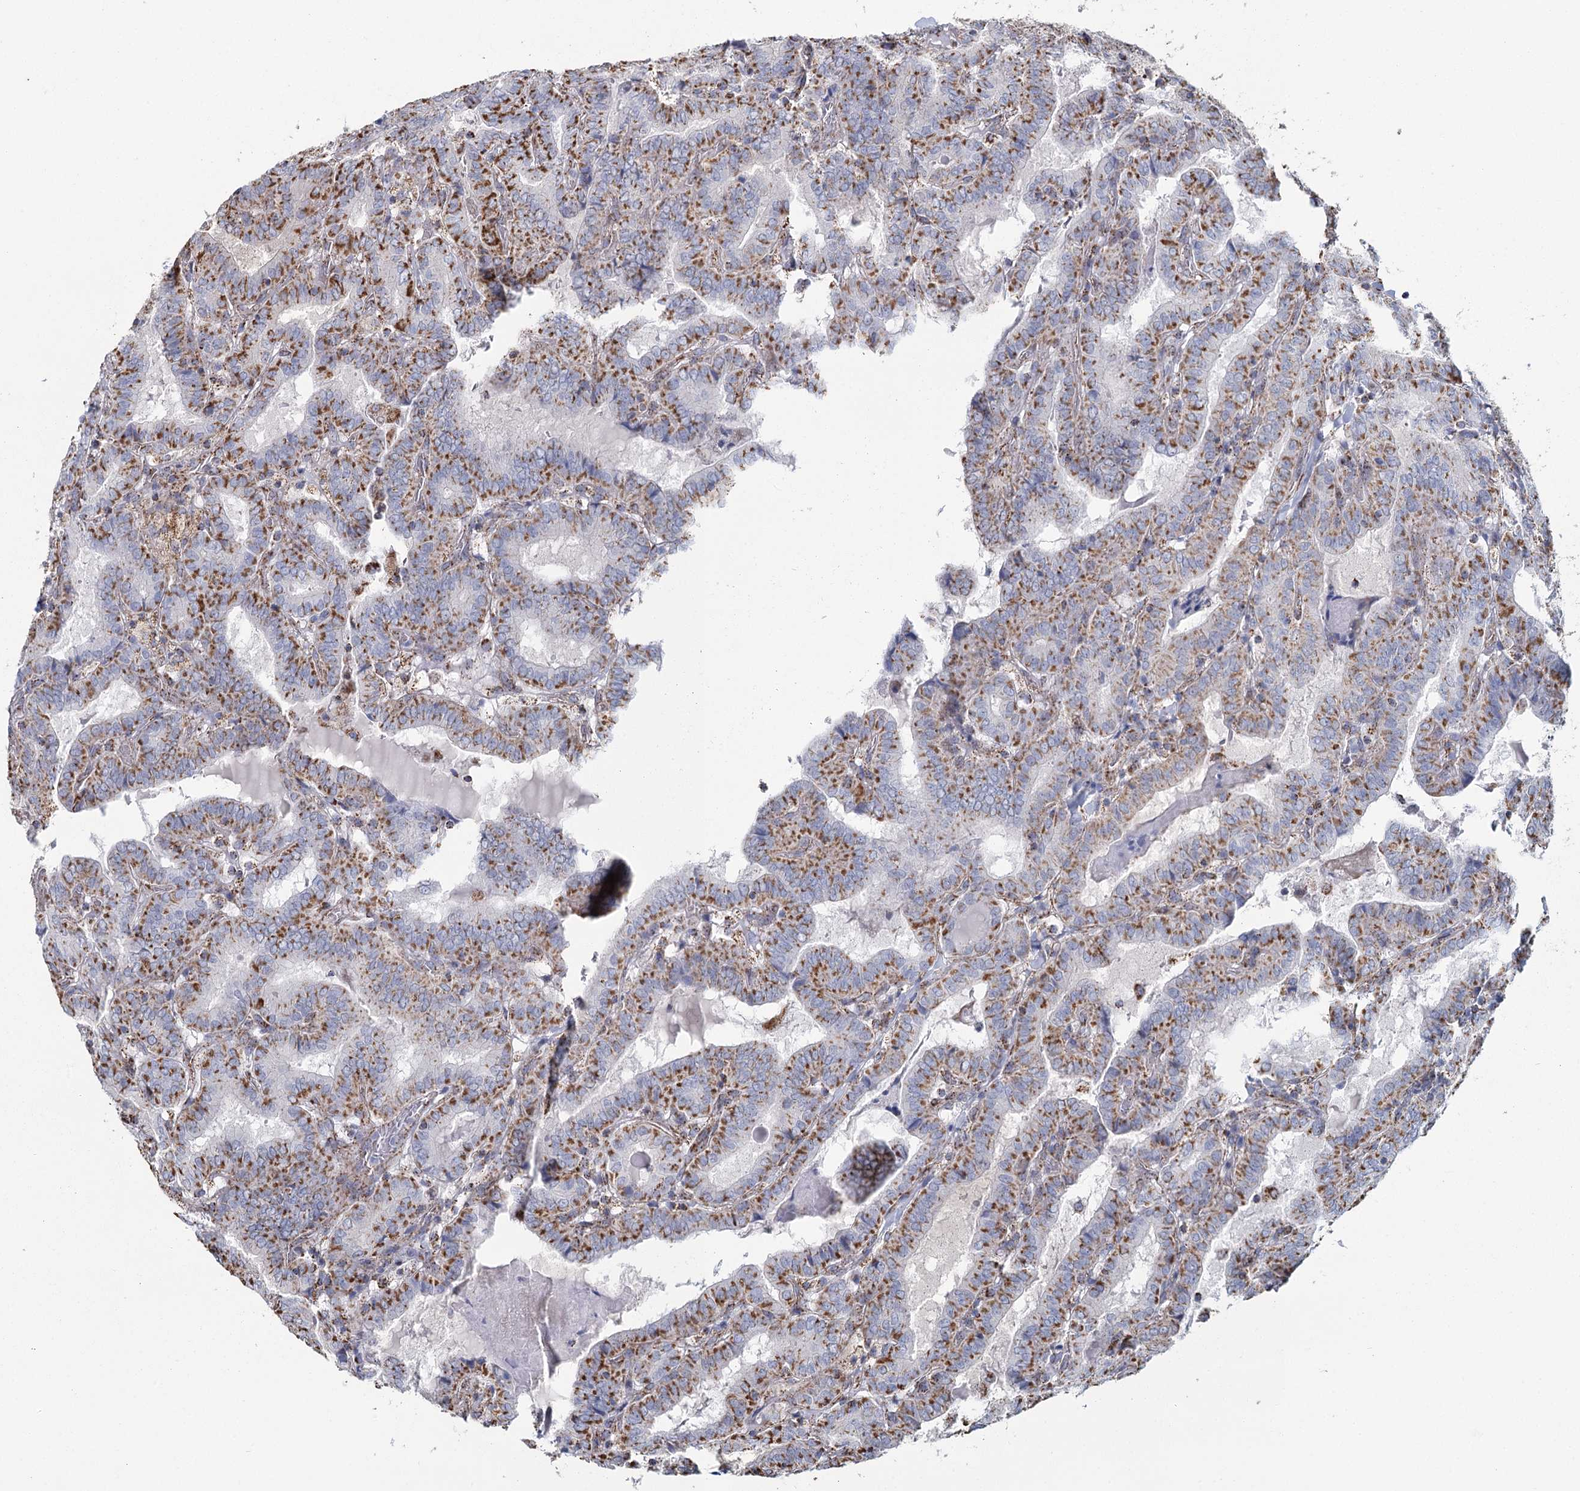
{"staining": {"intensity": "moderate", "quantity": ">75%", "location": "cytoplasmic/membranous"}, "tissue": "thyroid cancer", "cell_type": "Tumor cells", "image_type": "cancer", "snomed": [{"axis": "morphology", "description": "Papillary adenocarcinoma, NOS"}, {"axis": "topography", "description": "Thyroid gland"}], "caption": "Protein staining reveals moderate cytoplasmic/membranous staining in approximately >75% of tumor cells in thyroid cancer.", "gene": "MRPL44", "patient": {"sex": "female", "age": 72}}